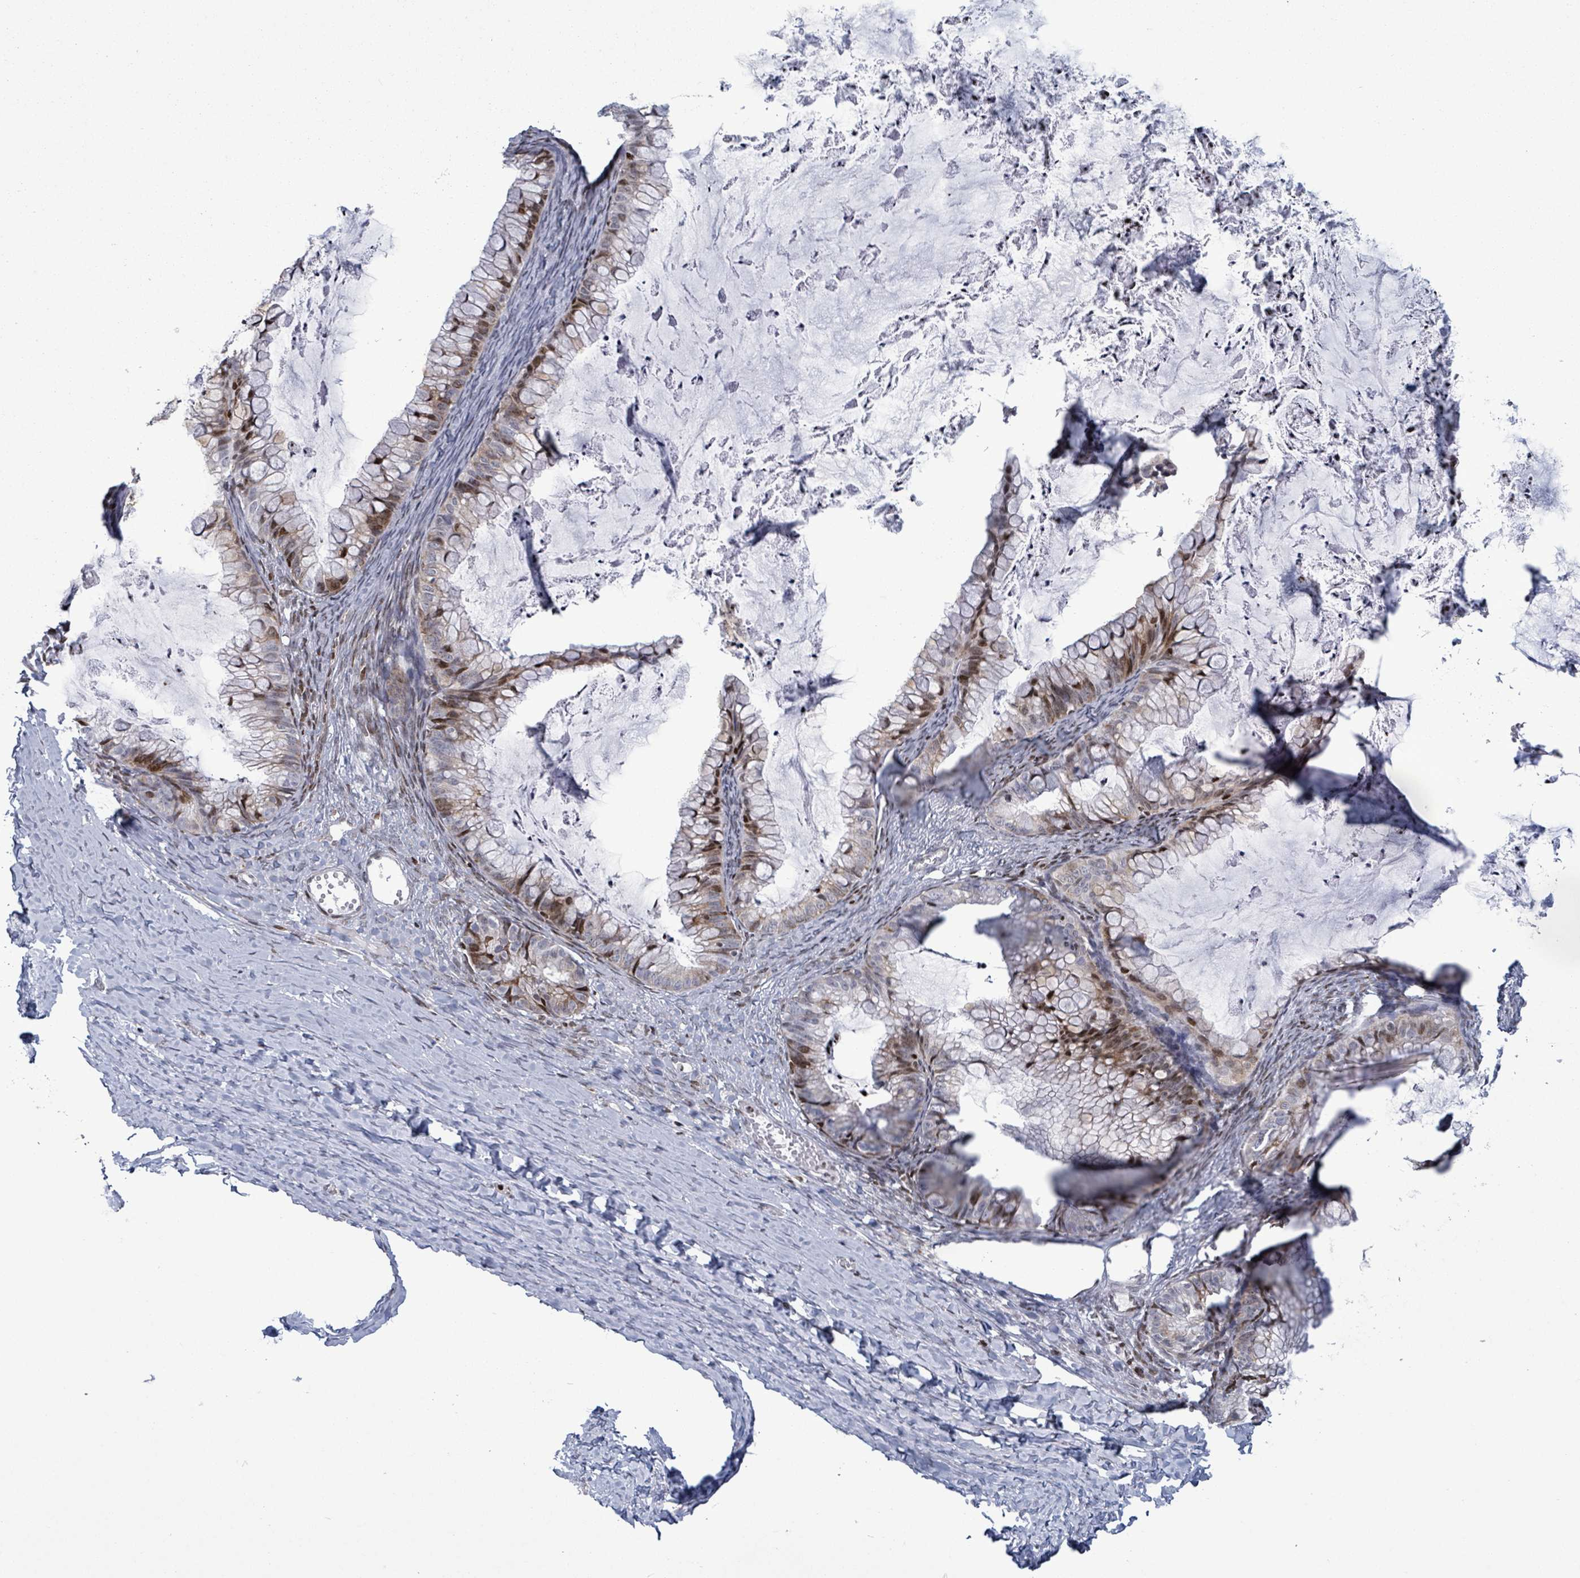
{"staining": {"intensity": "moderate", "quantity": "<25%", "location": "cytoplasmic/membranous,nuclear"}, "tissue": "ovarian cancer", "cell_type": "Tumor cells", "image_type": "cancer", "snomed": [{"axis": "morphology", "description": "Cystadenocarcinoma, mucinous, NOS"}, {"axis": "topography", "description": "Ovary"}], "caption": "Mucinous cystadenocarcinoma (ovarian) stained with a brown dye reveals moderate cytoplasmic/membranous and nuclear positive positivity in approximately <25% of tumor cells.", "gene": "FNDC4", "patient": {"sex": "female", "age": 35}}